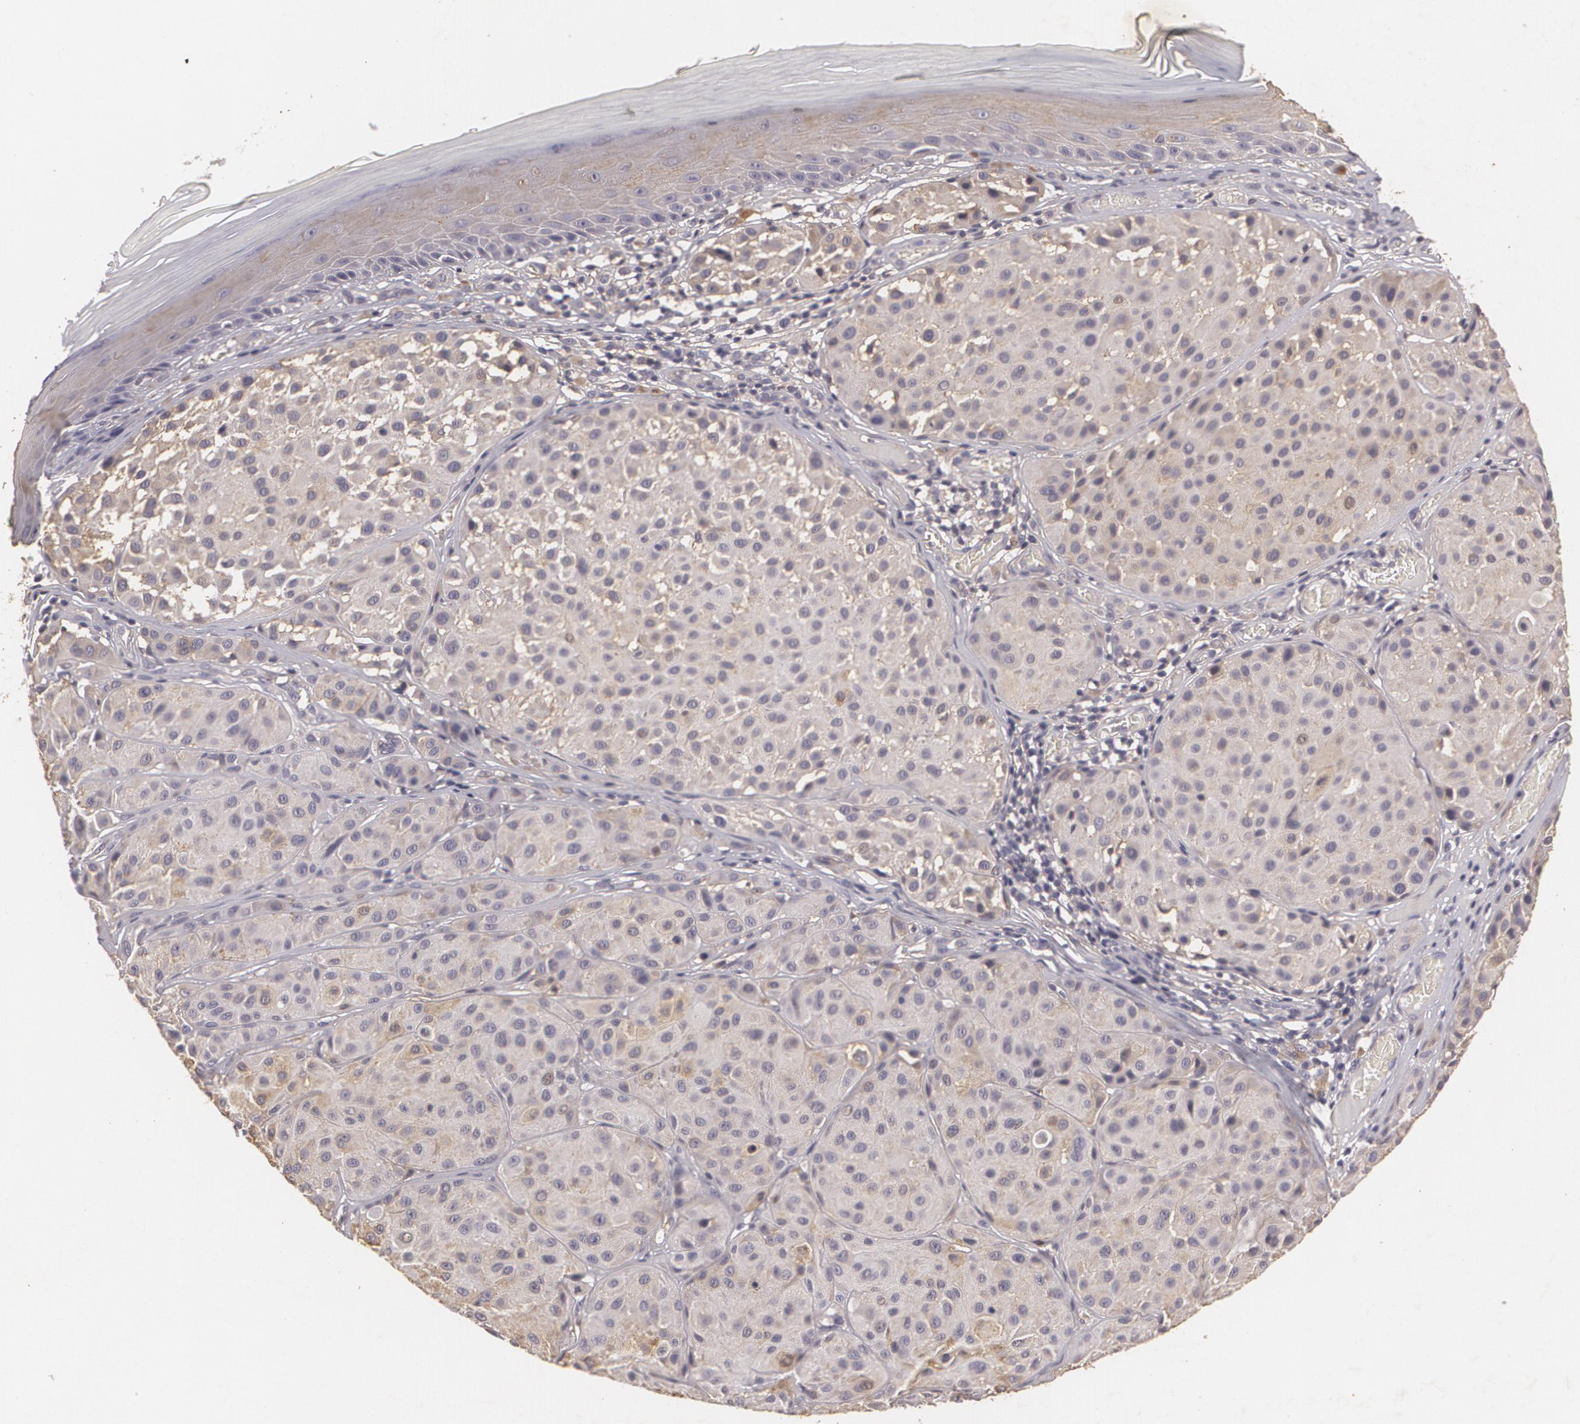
{"staining": {"intensity": "weak", "quantity": ">75%", "location": "cytoplasmic/membranous"}, "tissue": "melanoma", "cell_type": "Tumor cells", "image_type": "cancer", "snomed": [{"axis": "morphology", "description": "Malignant melanoma, NOS"}, {"axis": "topography", "description": "Skin"}], "caption": "Immunohistochemical staining of melanoma reveals weak cytoplasmic/membranous protein positivity in approximately >75% of tumor cells. (DAB IHC with brightfield microscopy, high magnification).", "gene": "KCNA4", "patient": {"sex": "male", "age": 36}}